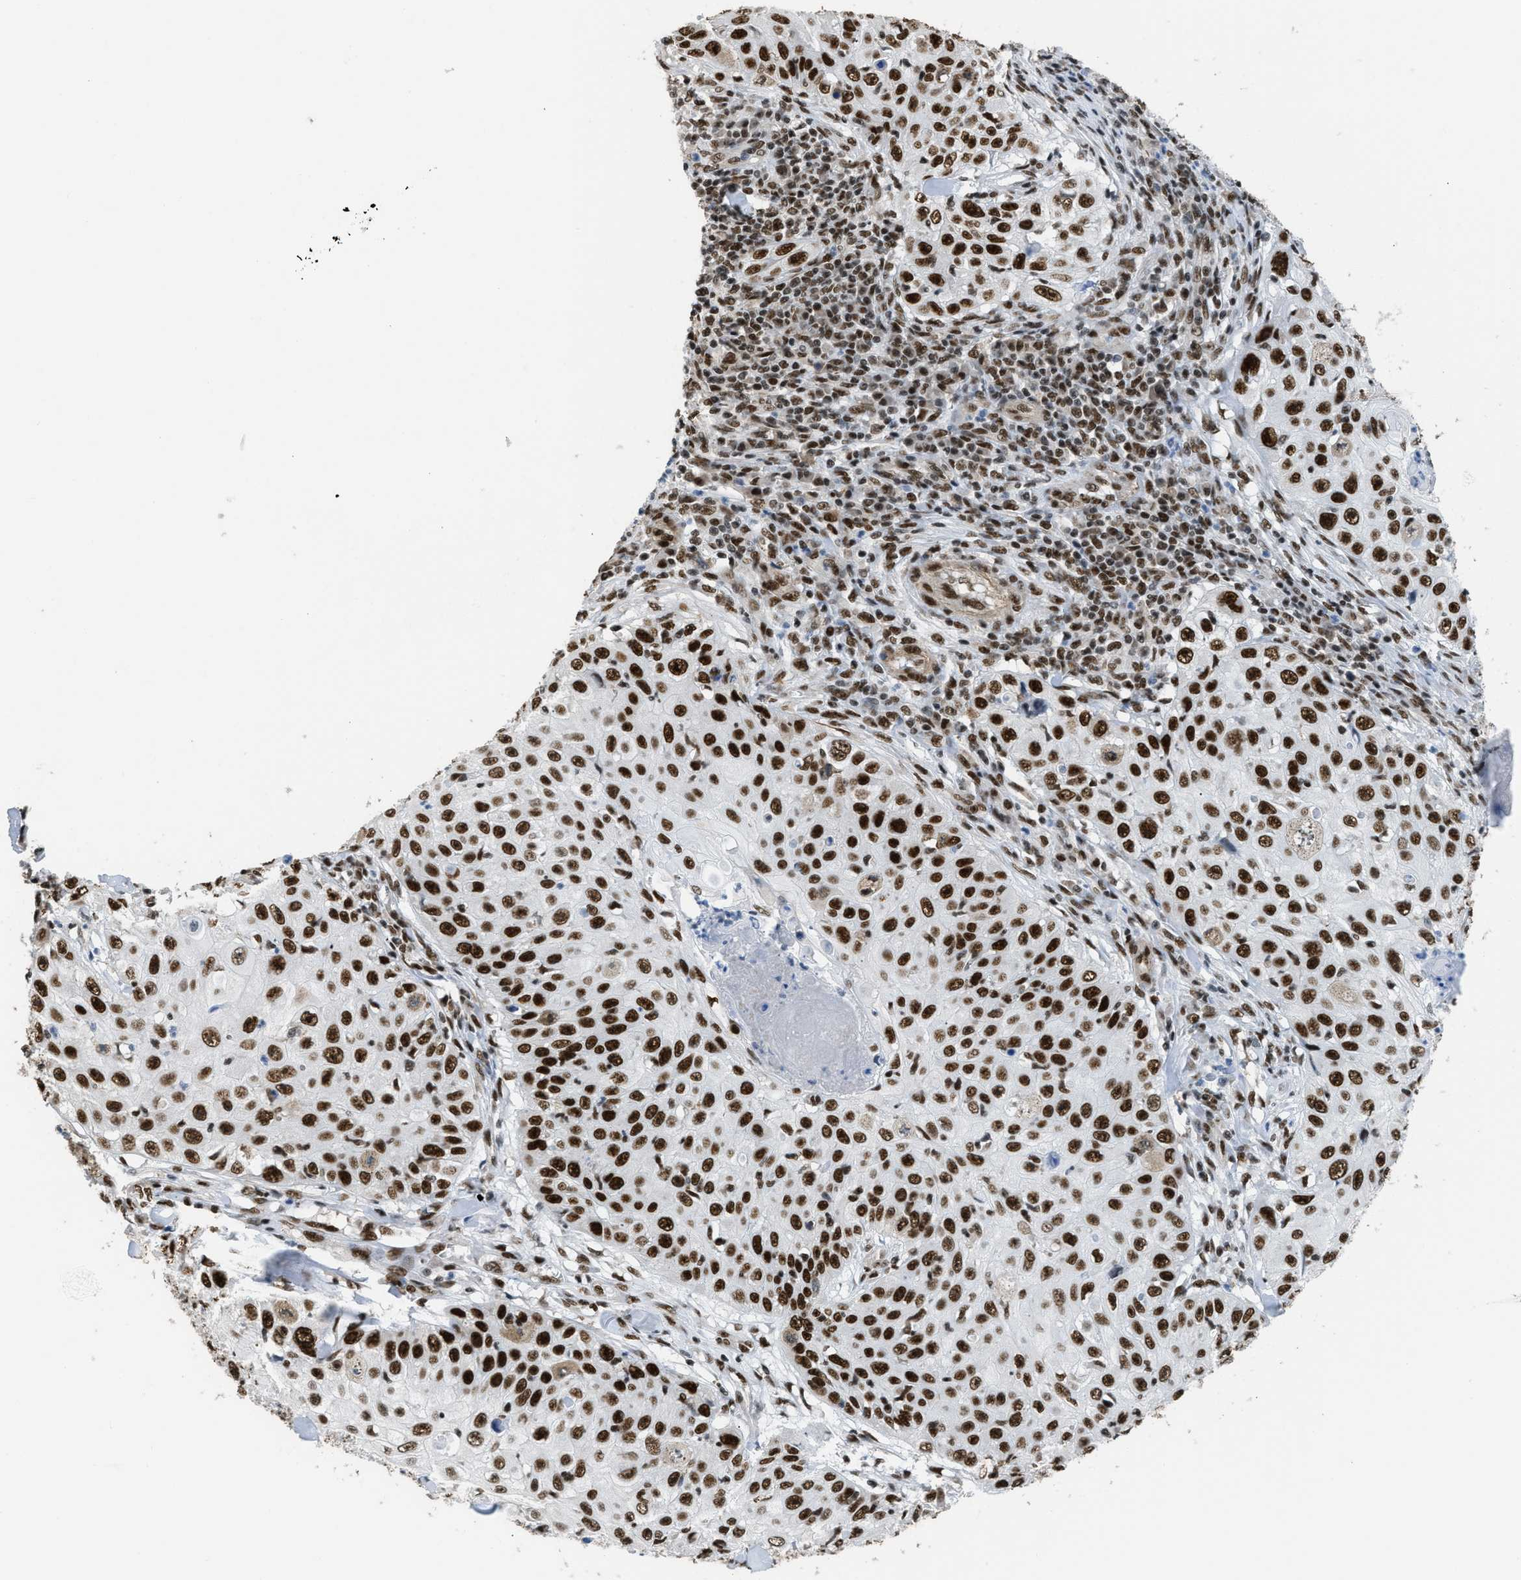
{"staining": {"intensity": "strong", "quantity": ">75%", "location": "nuclear"}, "tissue": "skin cancer", "cell_type": "Tumor cells", "image_type": "cancer", "snomed": [{"axis": "morphology", "description": "Squamous cell carcinoma, NOS"}, {"axis": "topography", "description": "Skin"}], "caption": "High-power microscopy captured an immunohistochemistry (IHC) micrograph of skin squamous cell carcinoma, revealing strong nuclear positivity in approximately >75% of tumor cells. (DAB (3,3'-diaminobenzidine) IHC with brightfield microscopy, high magnification).", "gene": "SCAF4", "patient": {"sex": "male", "age": 86}}